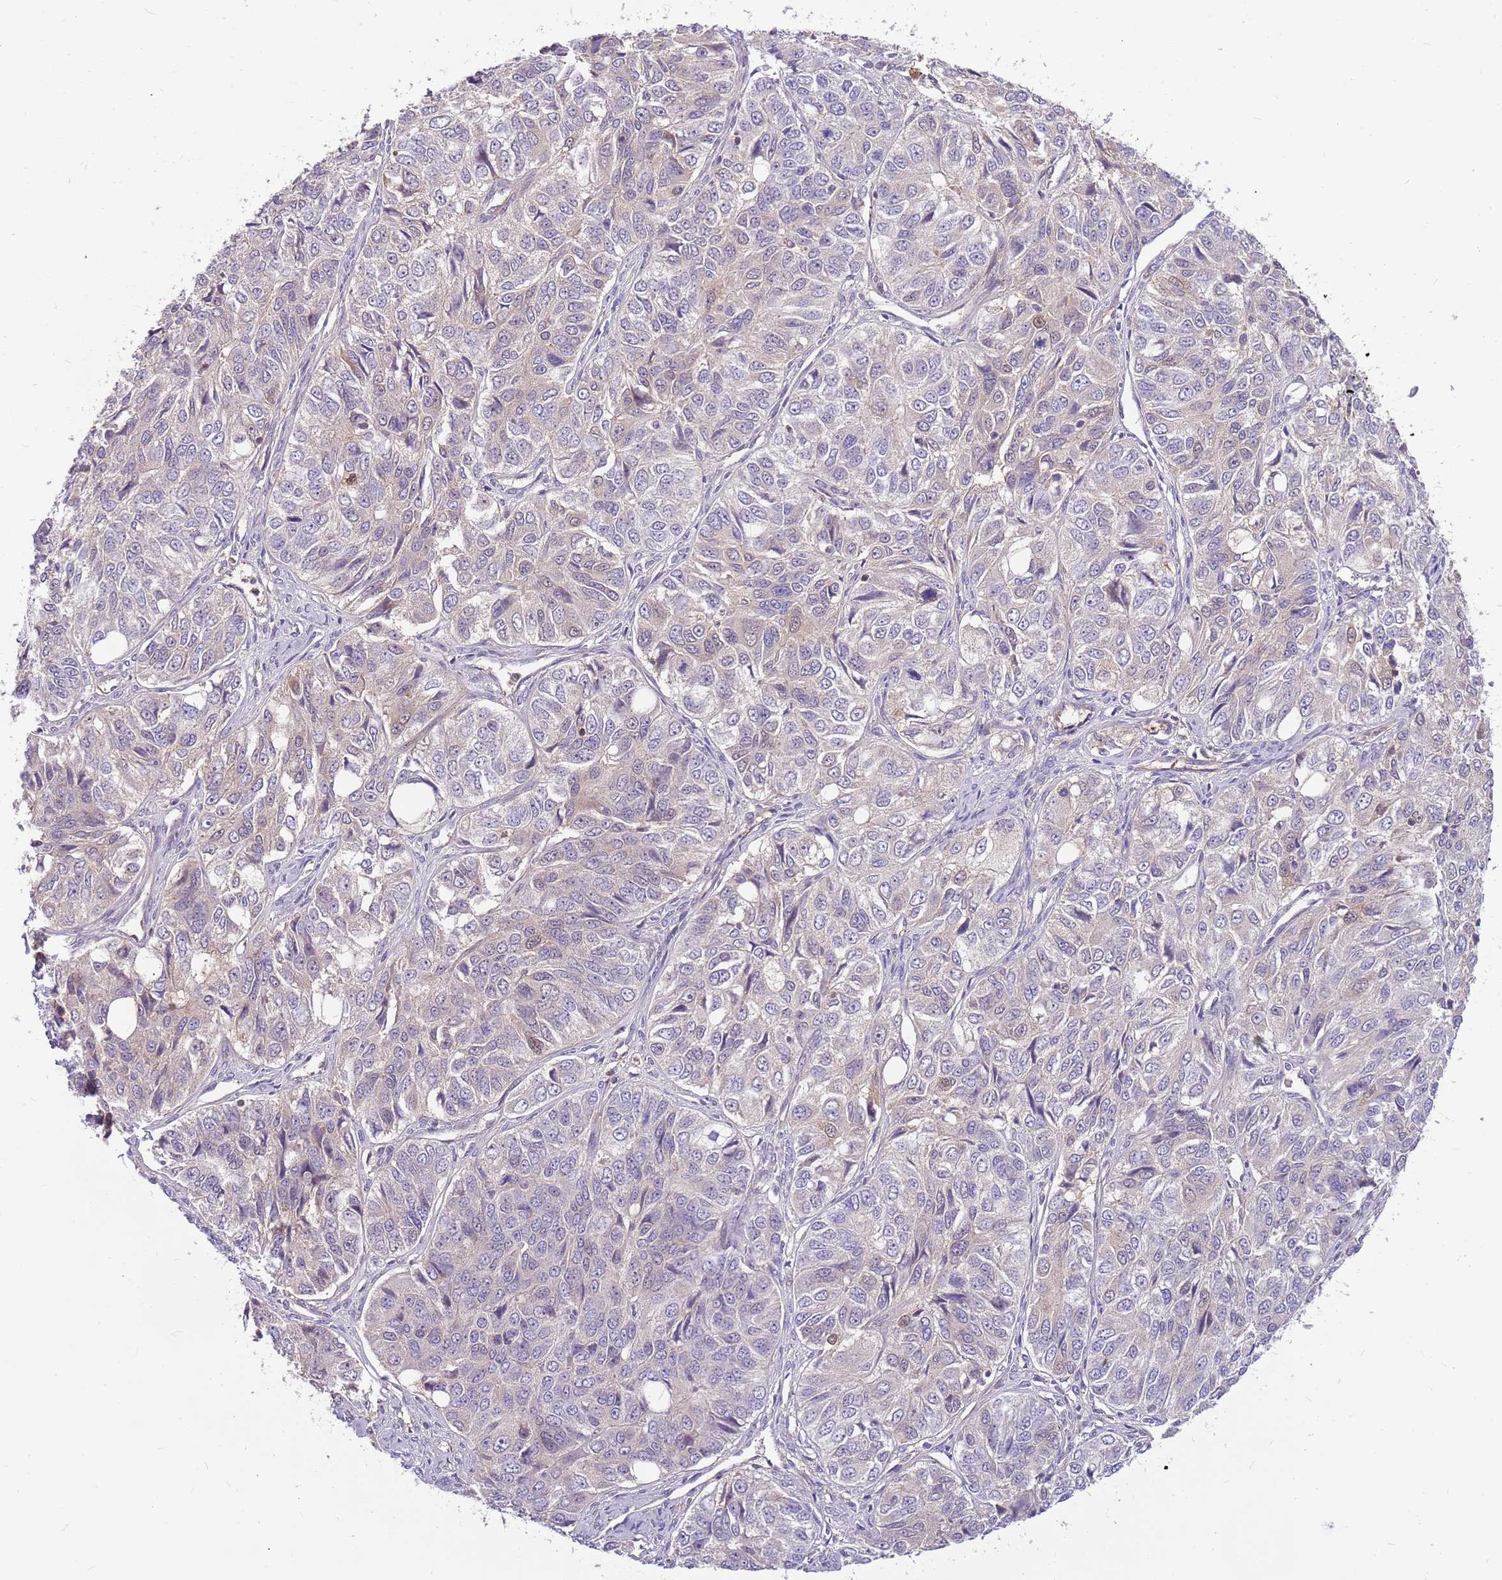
{"staining": {"intensity": "negative", "quantity": "none", "location": "none"}, "tissue": "ovarian cancer", "cell_type": "Tumor cells", "image_type": "cancer", "snomed": [{"axis": "morphology", "description": "Carcinoma, endometroid"}, {"axis": "topography", "description": "Ovary"}], "caption": "Human ovarian cancer (endometroid carcinoma) stained for a protein using immunohistochemistry (IHC) demonstrates no positivity in tumor cells.", "gene": "MVD", "patient": {"sex": "female", "age": 51}}